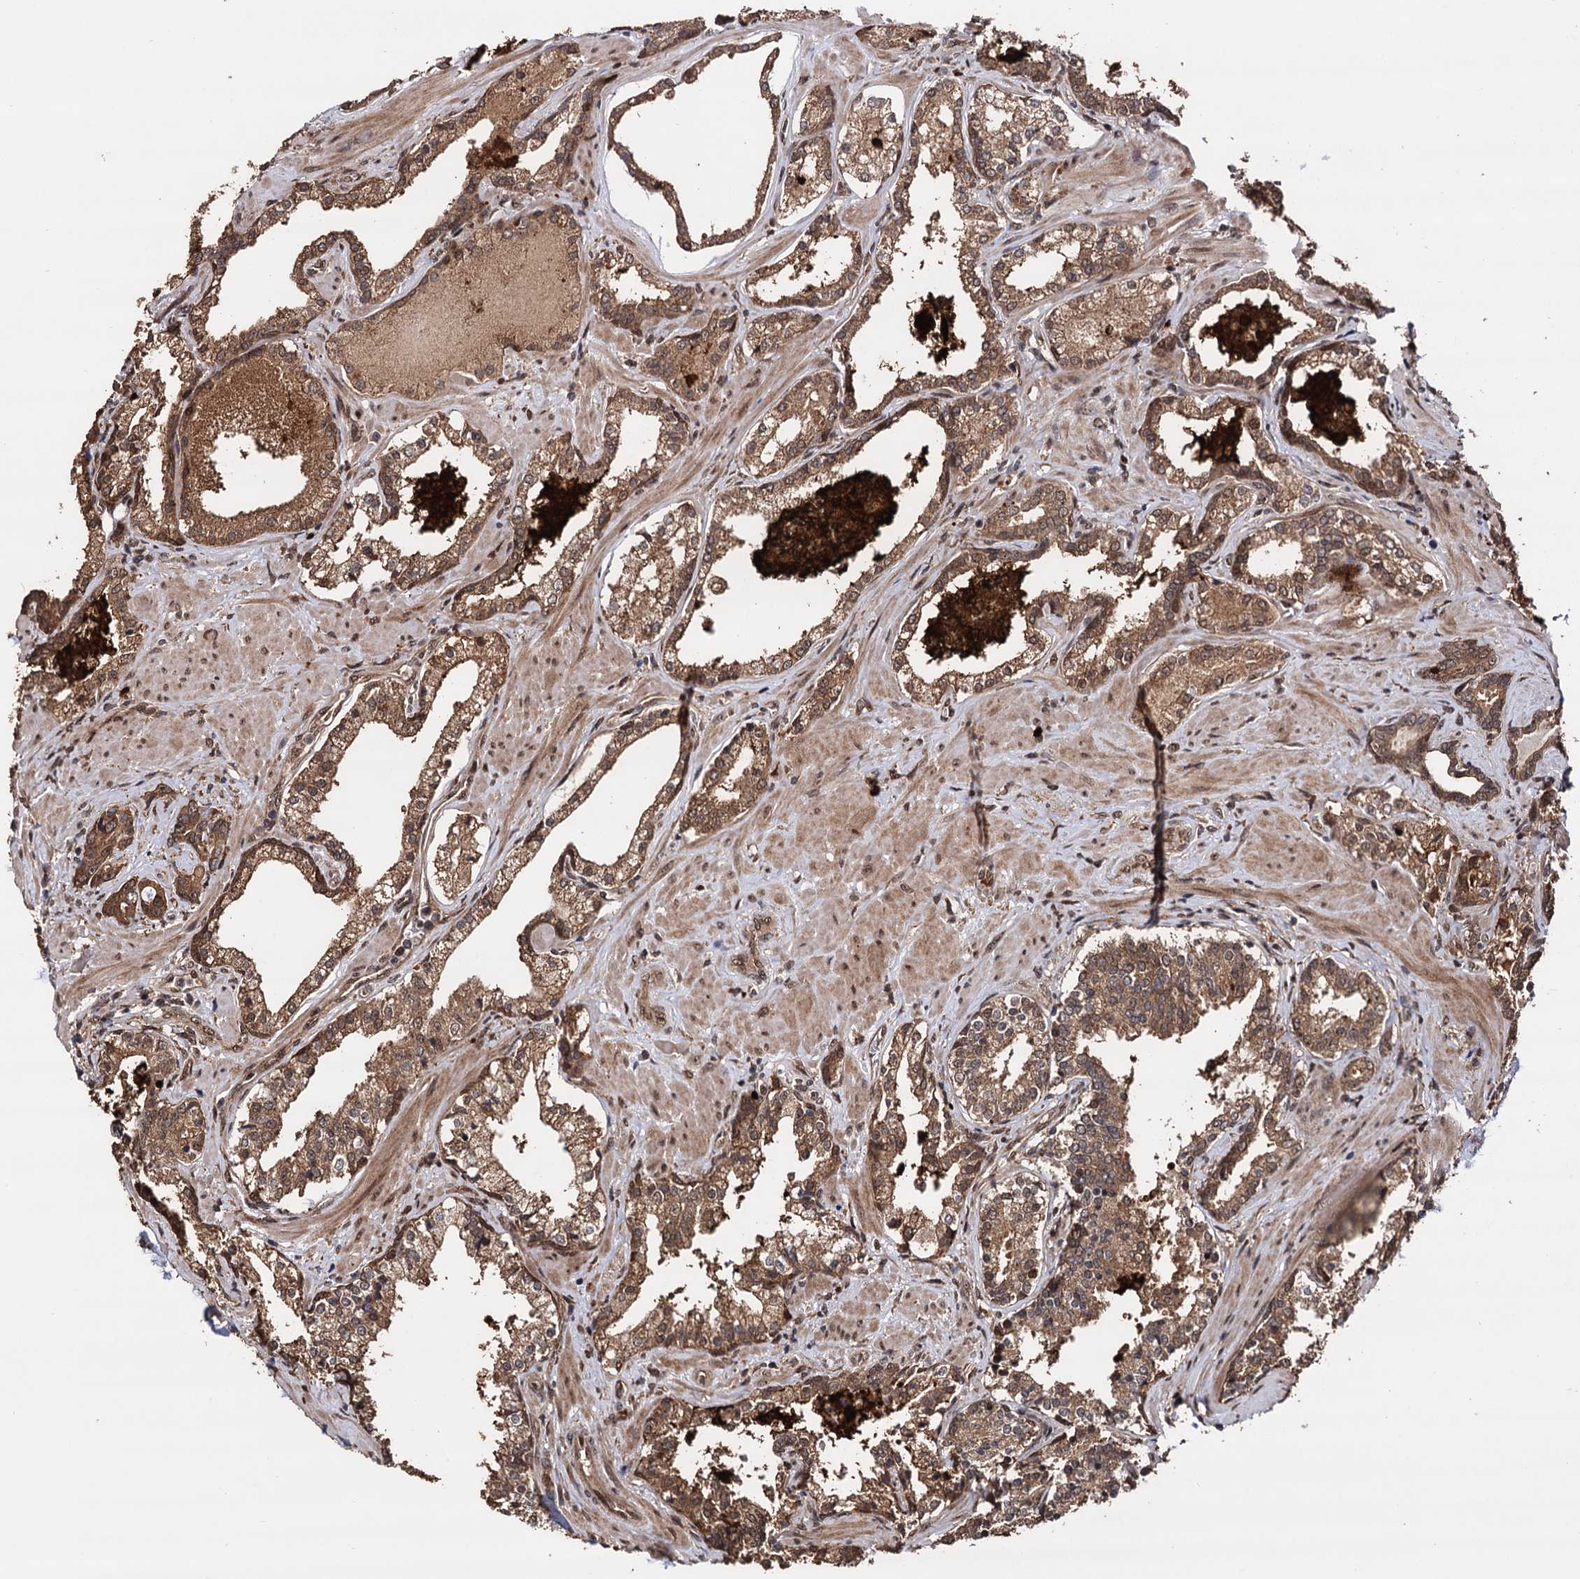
{"staining": {"intensity": "moderate", "quantity": ">75%", "location": "cytoplasmic/membranous,nuclear"}, "tissue": "prostate cancer", "cell_type": "Tumor cells", "image_type": "cancer", "snomed": [{"axis": "morphology", "description": "Adenocarcinoma, High grade"}, {"axis": "topography", "description": "Prostate"}], "caption": "IHC (DAB (3,3'-diaminobenzidine)) staining of adenocarcinoma (high-grade) (prostate) reveals moderate cytoplasmic/membranous and nuclear protein positivity in approximately >75% of tumor cells. The staining was performed using DAB (3,3'-diaminobenzidine) to visualize the protein expression in brown, while the nuclei were stained in blue with hematoxylin (Magnification: 20x).", "gene": "PIGB", "patient": {"sex": "male", "age": 58}}